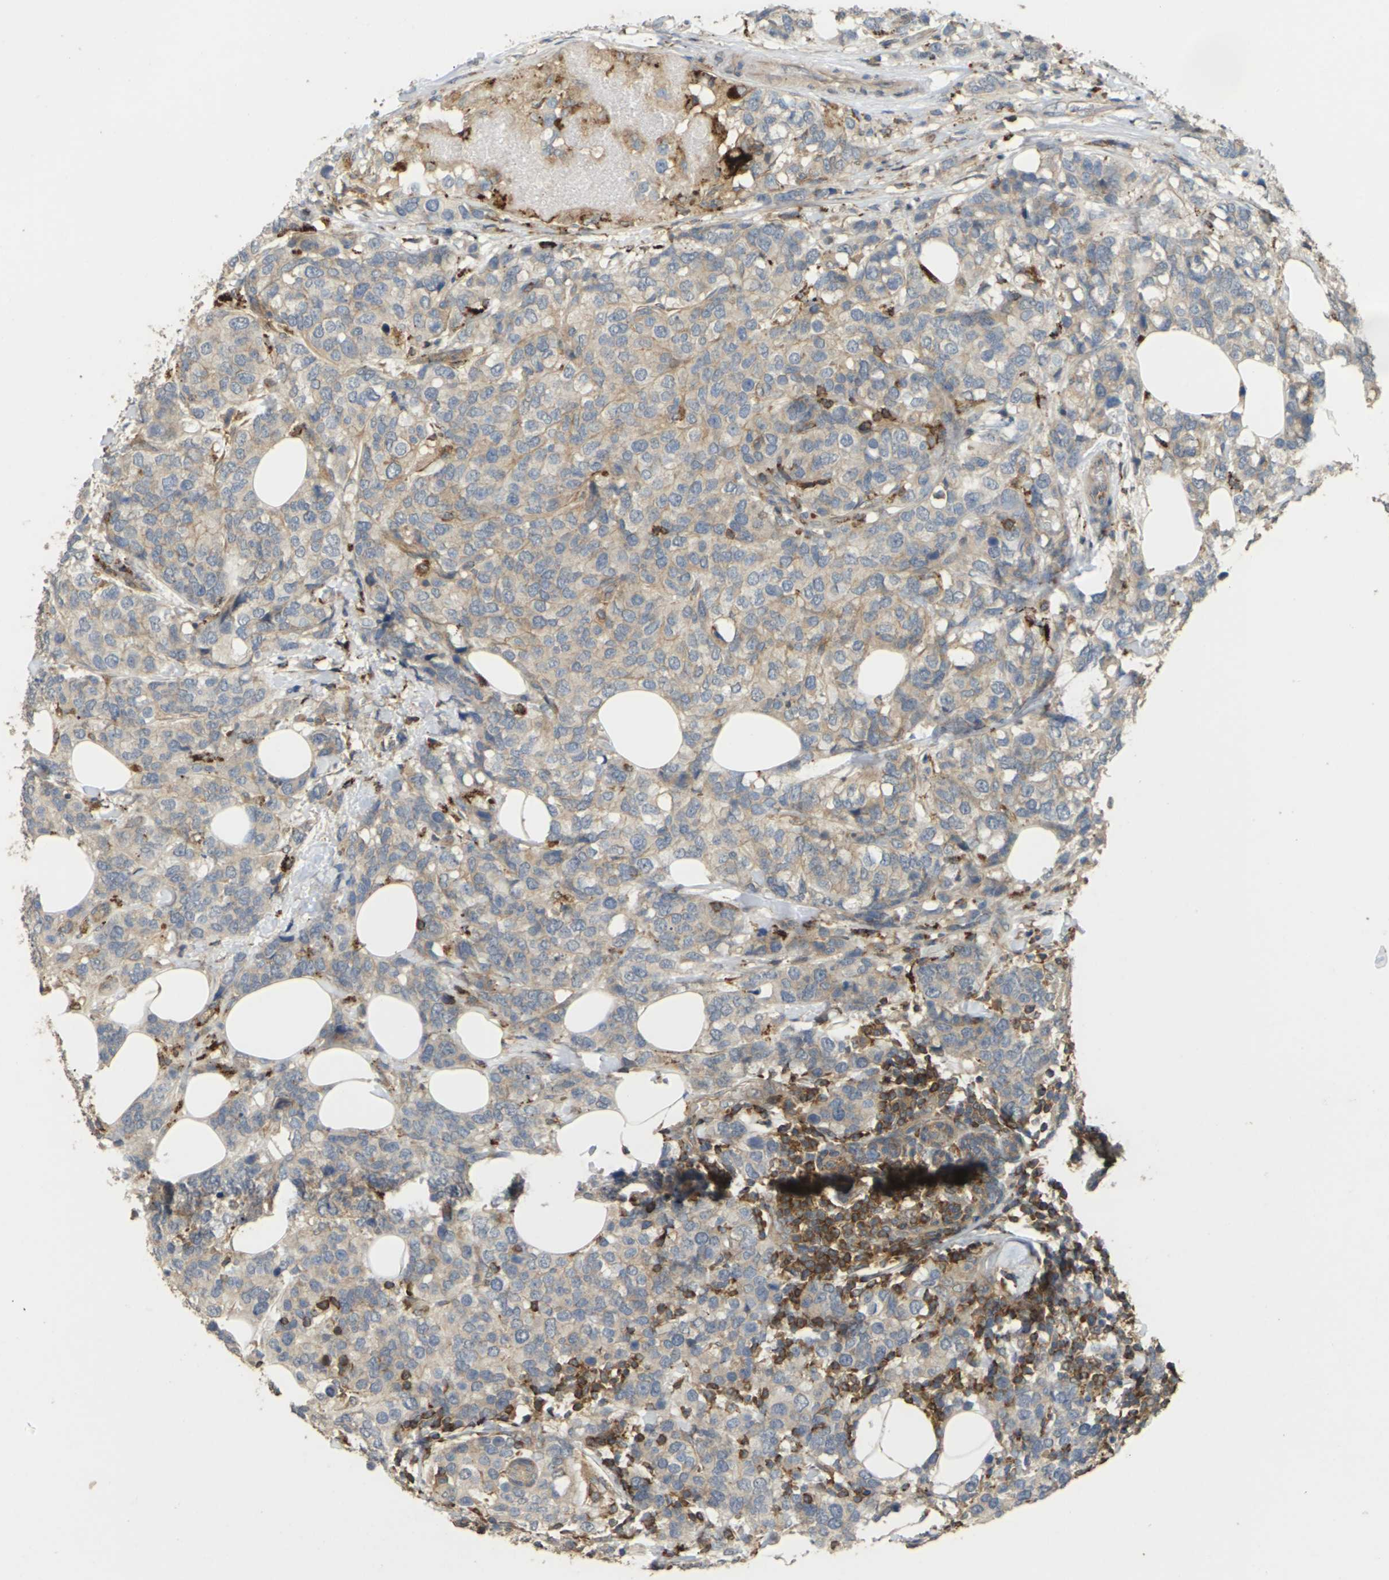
{"staining": {"intensity": "weak", "quantity": ">75%", "location": "cytoplasmic/membranous"}, "tissue": "breast cancer", "cell_type": "Tumor cells", "image_type": "cancer", "snomed": [{"axis": "morphology", "description": "Lobular carcinoma"}, {"axis": "topography", "description": "Breast"}], "caption": "Immunohistochemistry (IHC) image of breast lobular carcinoma stained for a protein (brown), which reveals low levels of weak cytoplasmic/membranous positivity in approximately >75% of tumor cells.", "gene": "KSR1", "patient": {"sex": "female", "age": 59}}